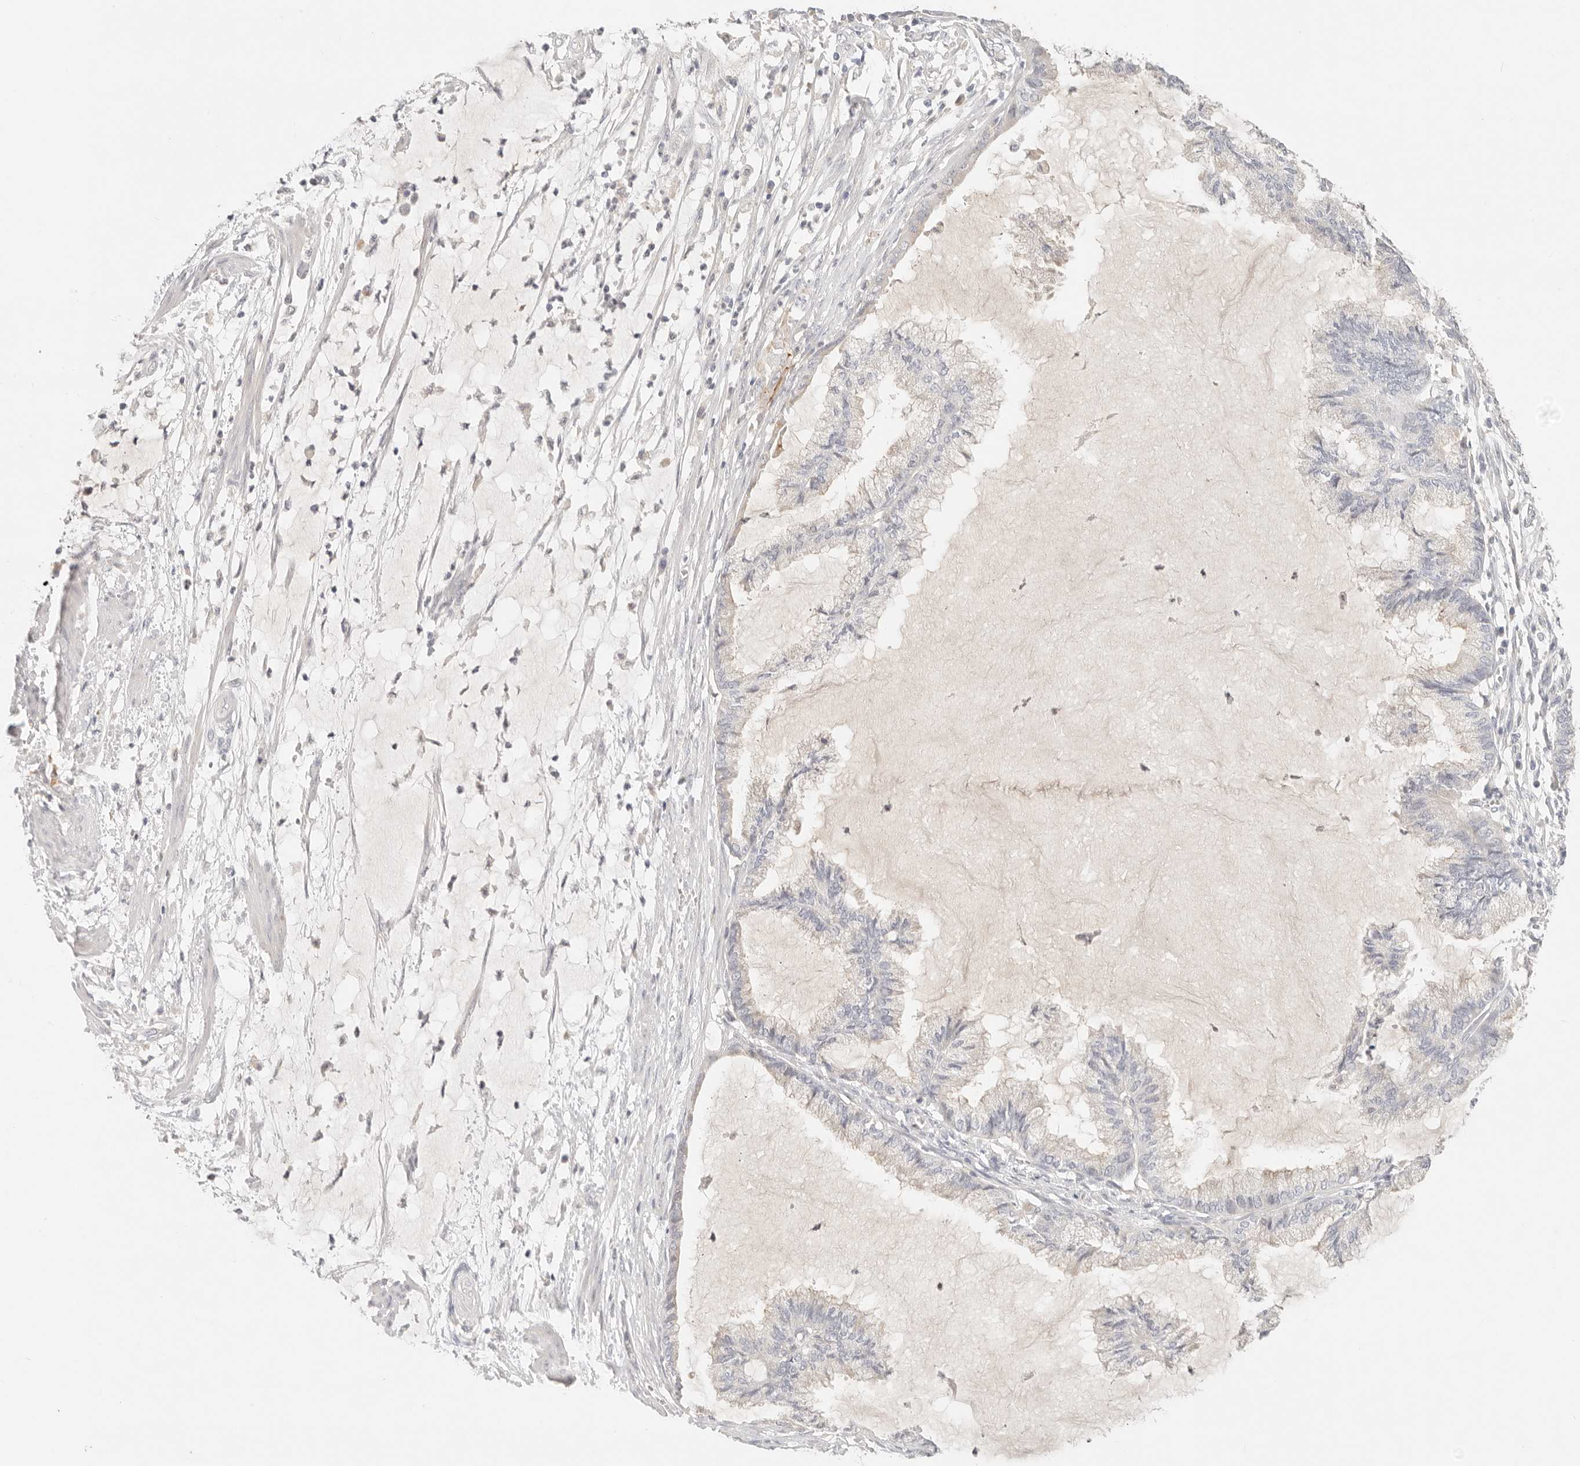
{"staining": {"intensity": "negative", "quantity": "none", "location": "none"}, "tissue": "endometrial cancer", "cell_type": "Tumor cells", "image_type": "cancer", "snomed": [{"axis": "morphology", "description": "Adenocarcinoma, NOS"}, {"axis": "topography", "description": "Endometrium"}], "caption": "High power microscopy micrograph of an IHC histopathology image of endometrial cancer, revealing no significant expression in tumor cells. (Brightfield microscopy of DAB immunohistochemistry at high magnification).", "gene": "CEP120", "patient": {"sex": "female", "age": 86}}